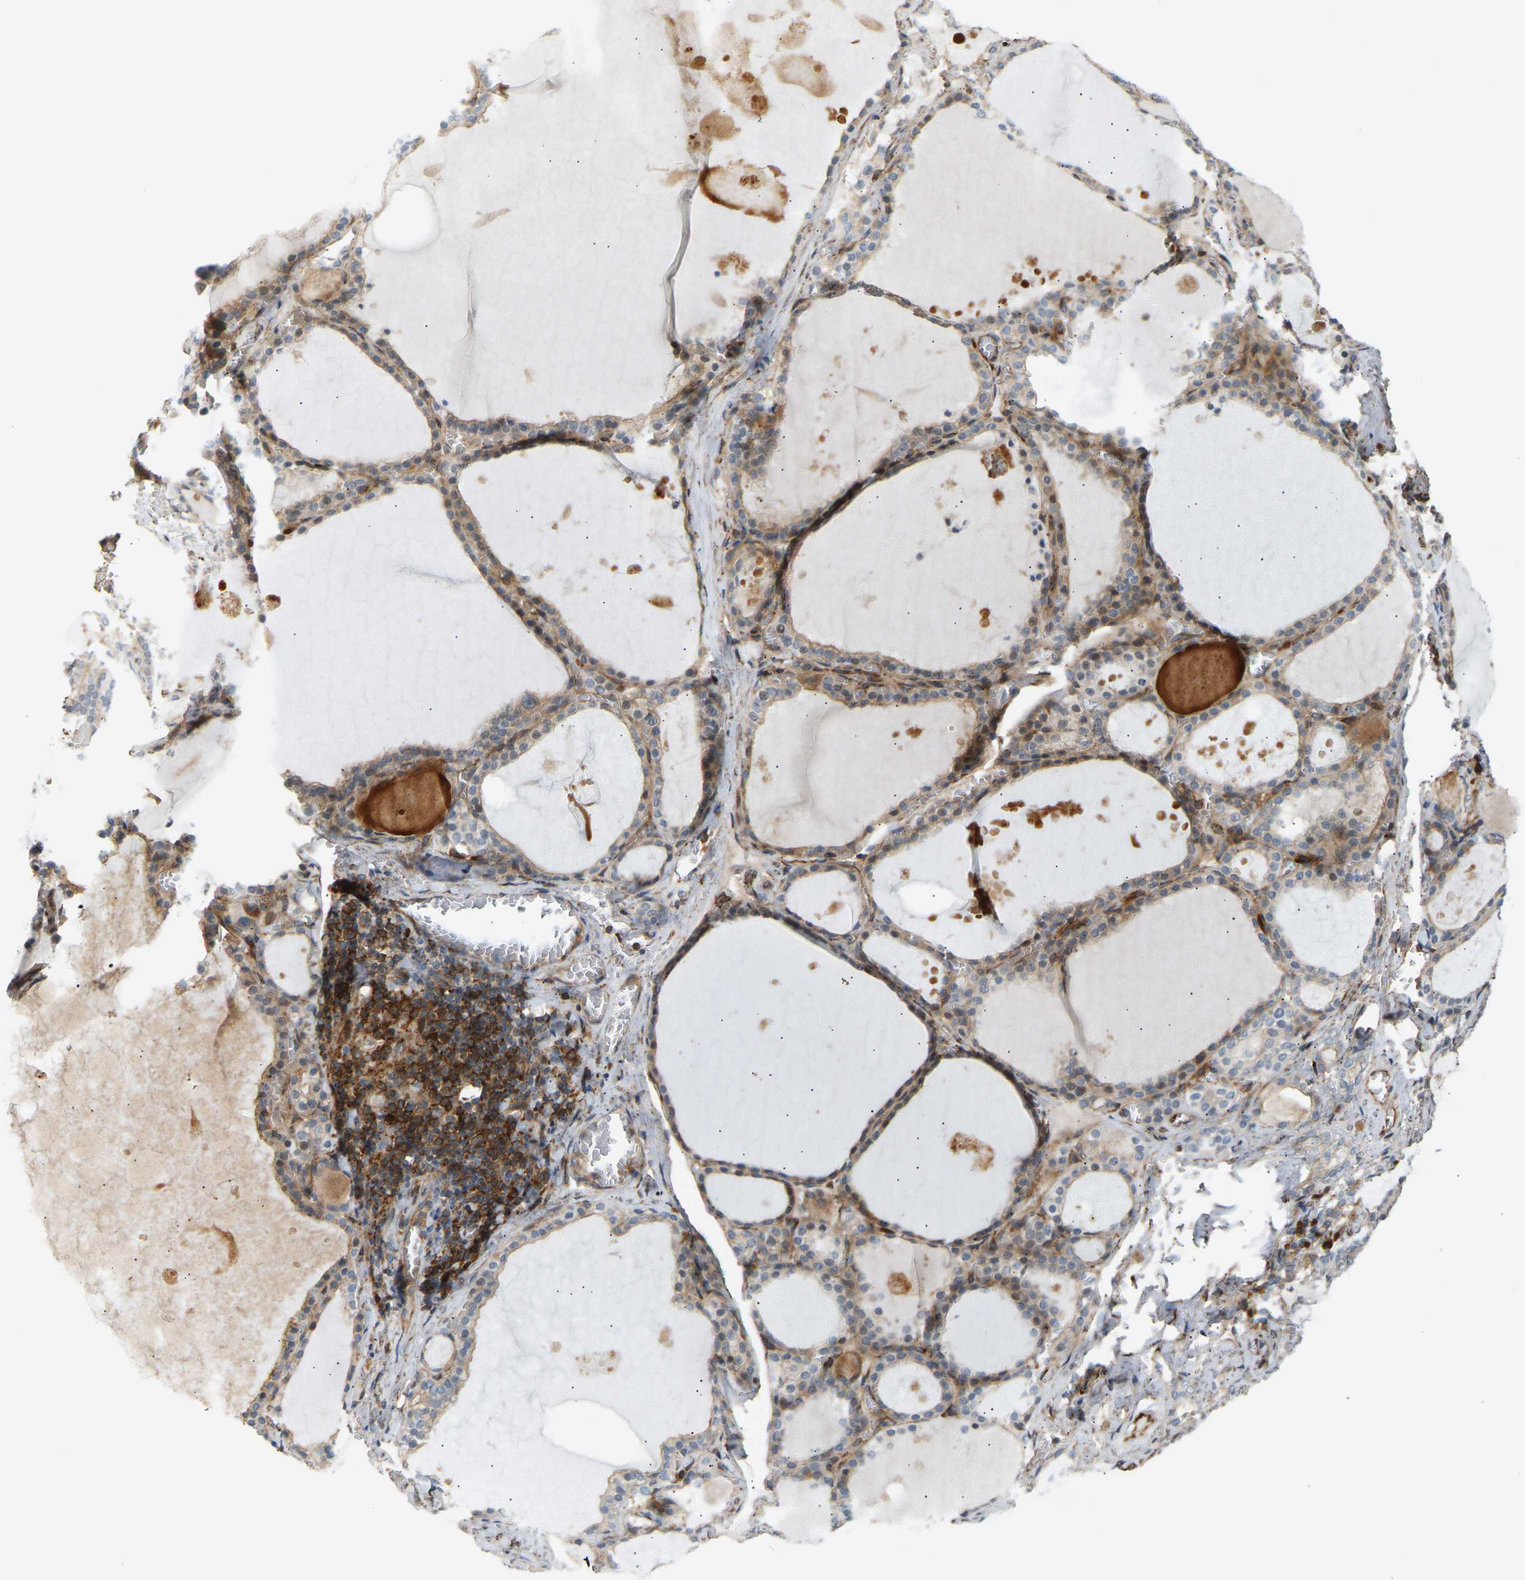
{"staining": {"intensity": "weak", "quantity": ">75%", "location": "cytoplasmic/membranous"}, "tissue": "thyroid gland", "cell_type": "Glandular cells", "image_type": "normal", "snomed": [{"axis": "morphology", "description": "Normal tissue, NOS"}, {"axis": "topography", "description": "Thyroid gland"}], "caption": "Unremarkable thyroid gland demonstrates weak cytoplasmic/membranous staining in approximately >75% of glandular cells (brown staining indicates protein expression, while blue staining denotes nuclei)..", "gene": "PLCG2", "patient": {"sex": "male", "age": 56}}